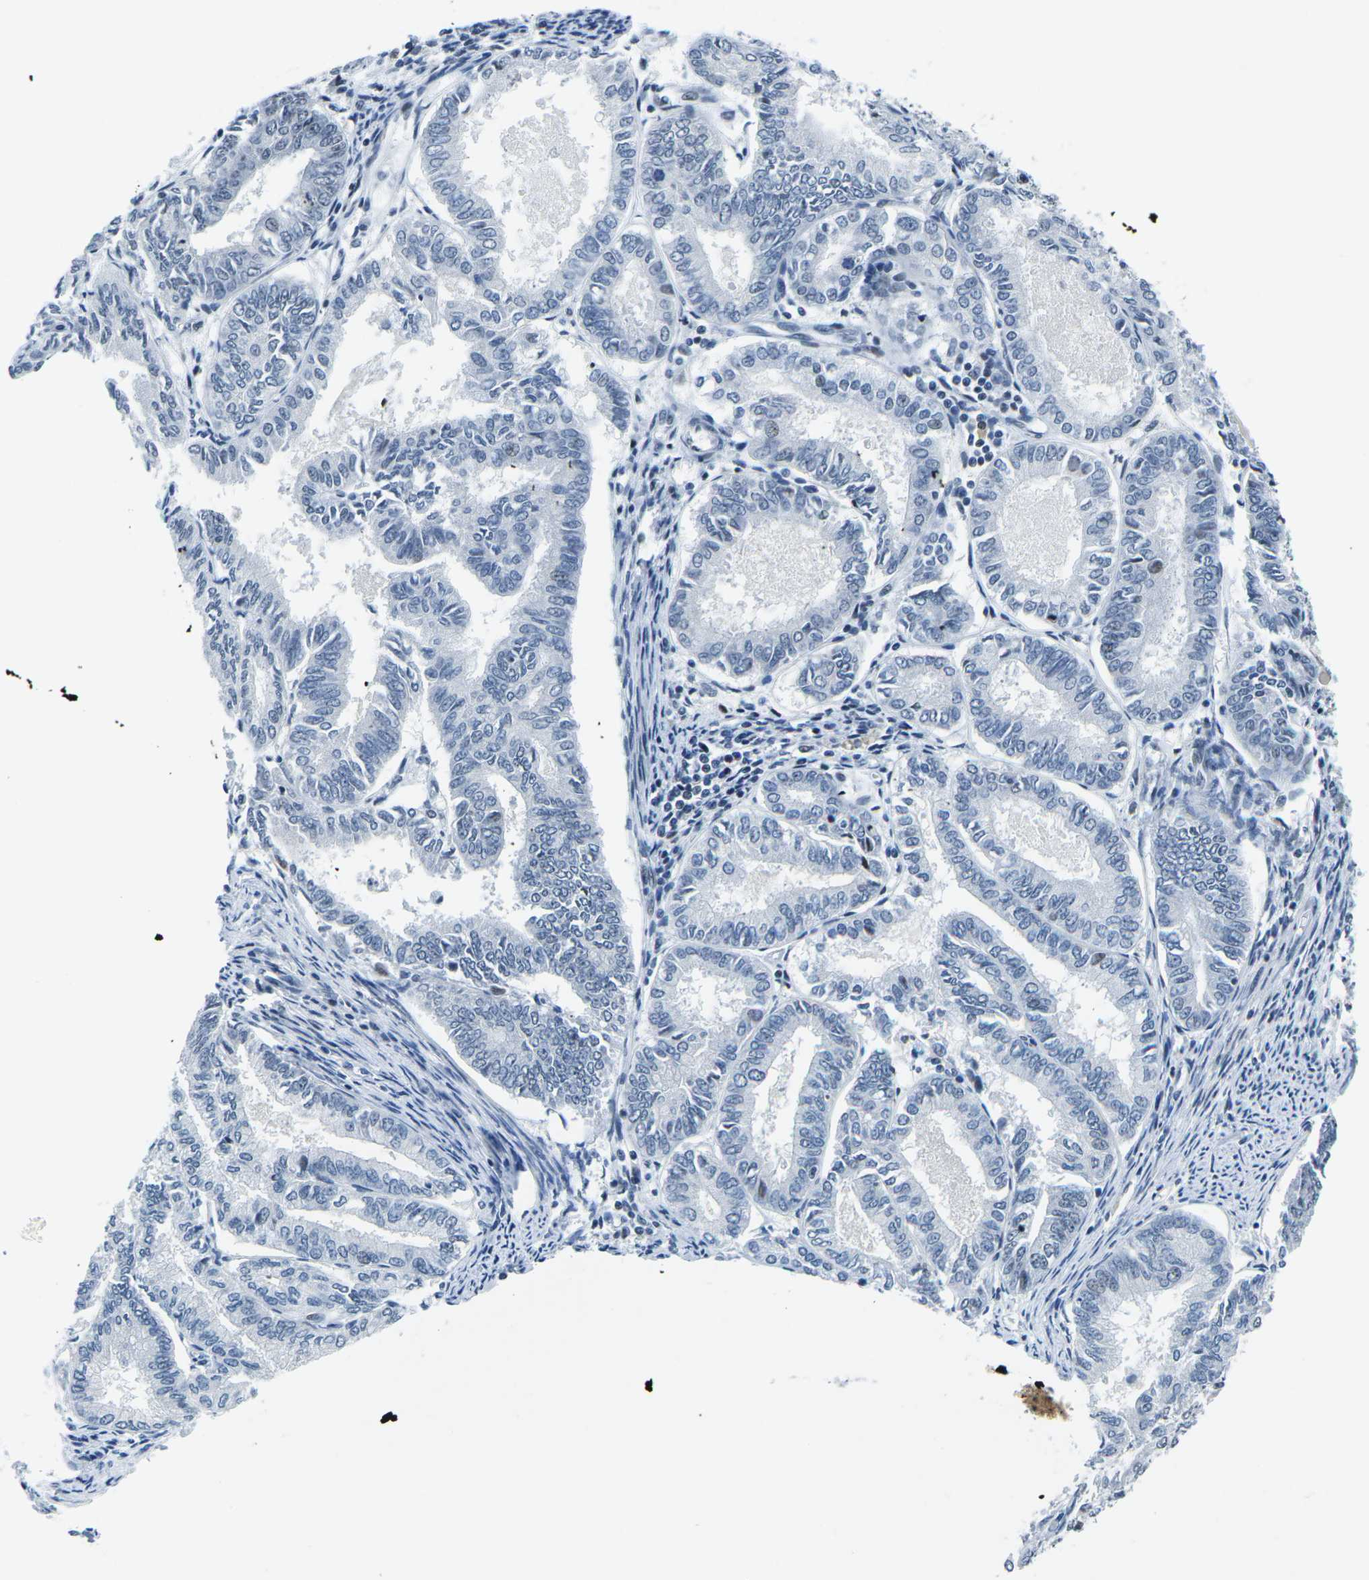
{"staining": {"intensity": "negative", "quantity": "none", "location": "none"}, "tissue": "endometrial cancer", "cell_type": "Tumor cells", "image_type": "cancer", "snomed": [{"axis": "morphology", "description": "Adenocarcinoma, NOS"}, {"axis": "topography", "description": "Endometrium"}], "caption": "High magnification brightfield microscopy of endometrial adenocarcinoma stained with DAB (brown) and counterstained with hematoxylin (blue): tumor cells show no significant staining.", "gene": "PRPF8", "patient": {"sex": "female", "age": 86}}